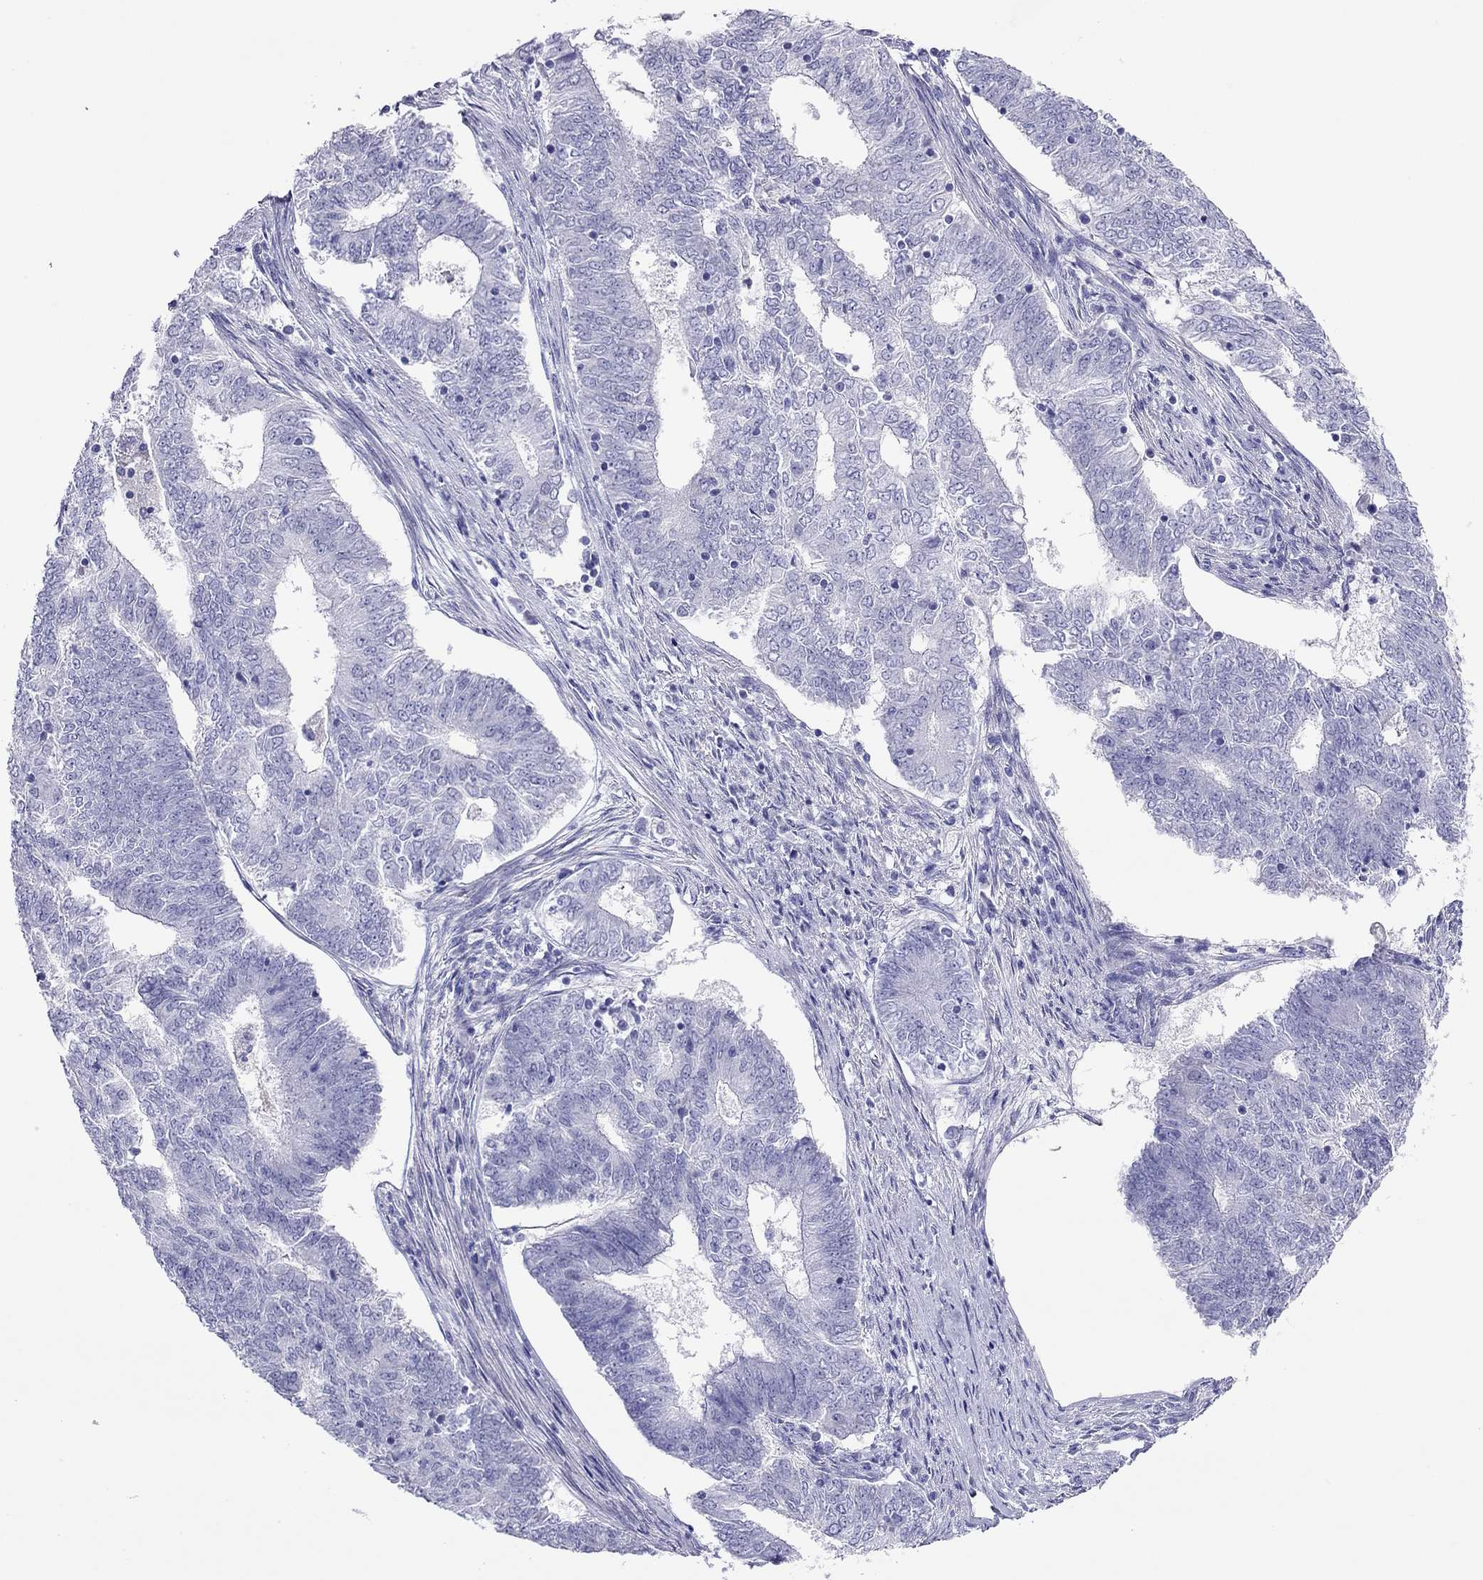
{"staining": {"intensity": "negative", "quantity": "none", "location": "none"}, "tissue": "endometrial cancer", "cell_type": "Tumor cells", "image_type": "cancer", "snomed": [{"axis": "morphology", "description": "Adenocarcinoma, NOS"}, {"axis": "topography", "description": "Endometrium"}], "caption": "The immunohistochemistry (IHC) histopathology image has no significant expression in tumor cells of endometrial cancer (adenocarcinoma) tissue.", "gene": "CAPNS2", "patient": {"sex": "female", "age": 62}}